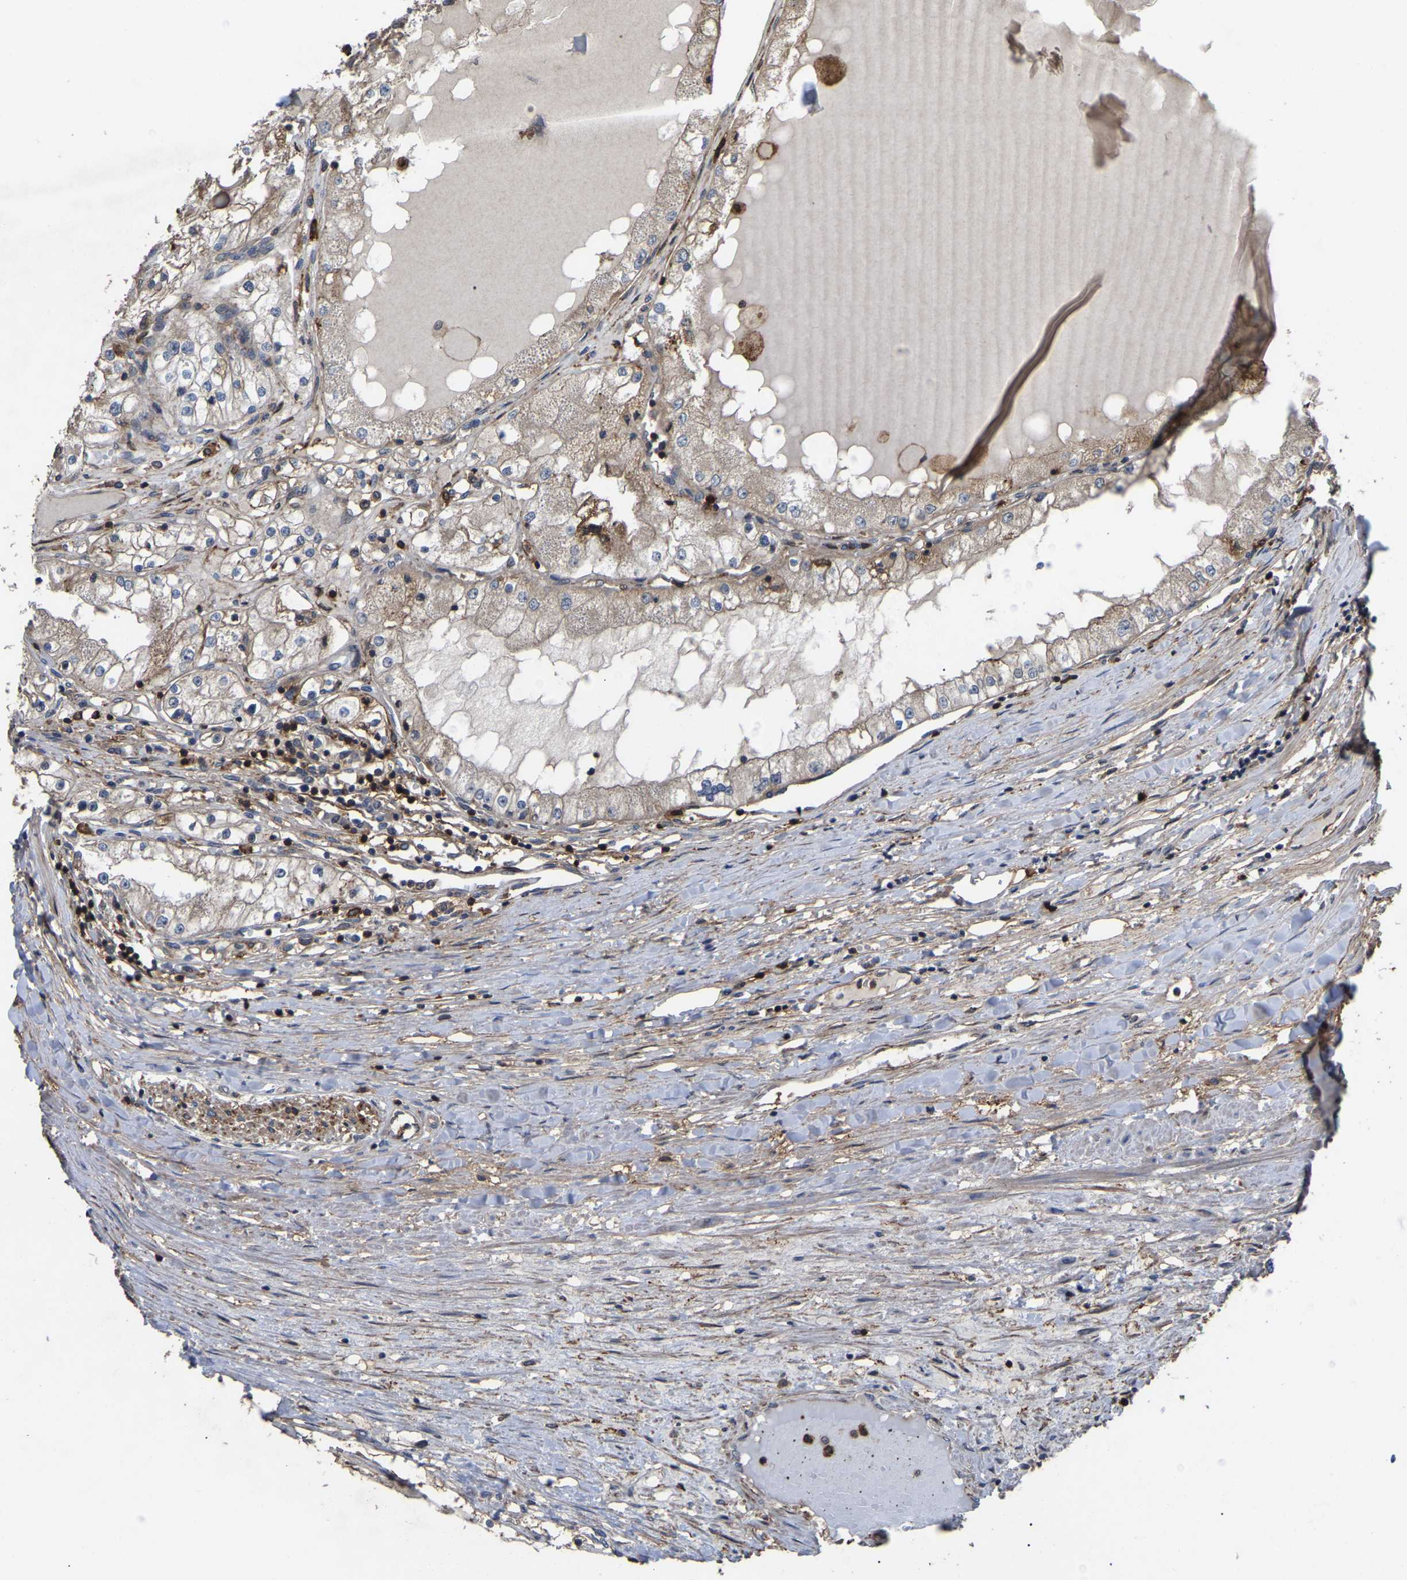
{"staining": {"intensity": "negative", "quantity": "none", "location": "none"}, "tissue": "renal cancer", "cell_type": "Tumor cells", "image_type": "cancer", "snomed": [{"axis": "morphology", "description": "Adenocarcinoma, NOS"}, {"axis": "topography", "description": "Kidney"}], "caption": "Renal cancer was stained to show a protein in brown. There is no significant positivity in tumor cells.", "gene": "CIT", "patient": {"sex": "male", "age": 68}}